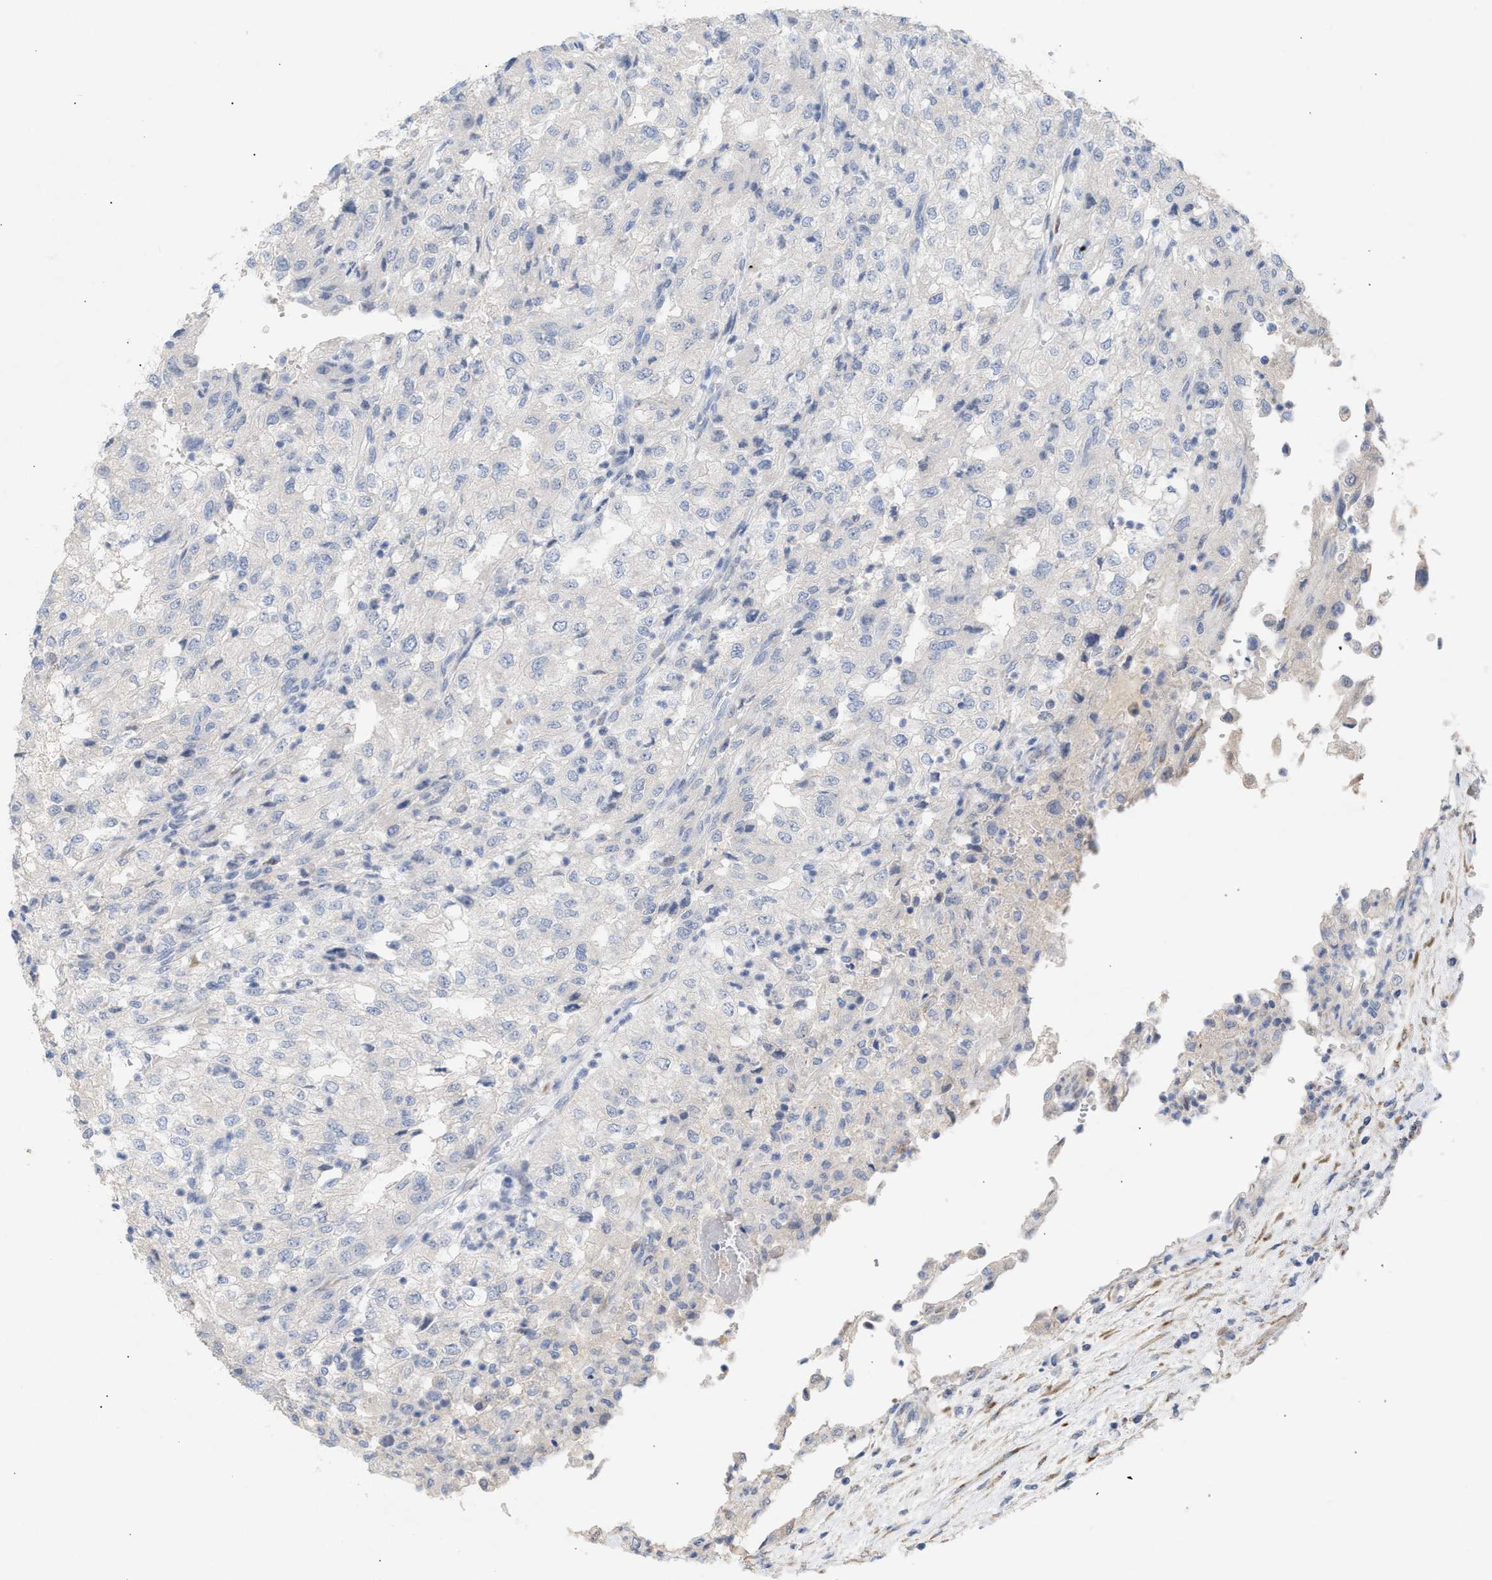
{"staining": {"intensity": "negative", "quantity": "none", "location": "none"}, "tissue": "renal cancer", "cell_type": "Tumor cells", "image_type": "cancer", "snomed": [{"axis": "morphology", "description": "Adenocarcinoma, NOS"}, {"axis": "topography", "description": "Kidney"}], "caption": "Protein analysis of renal cancer (adenocarcinoma) demonstrates no significant staining in tumor cells. Brightfield microscopy of immunohistochemistry (IHC) stained with DAB (brown) and hematoxylin (blue), captured at high magnification.", "gene": "SELENOM", "patient": {"sex": "female", "age": 54}}